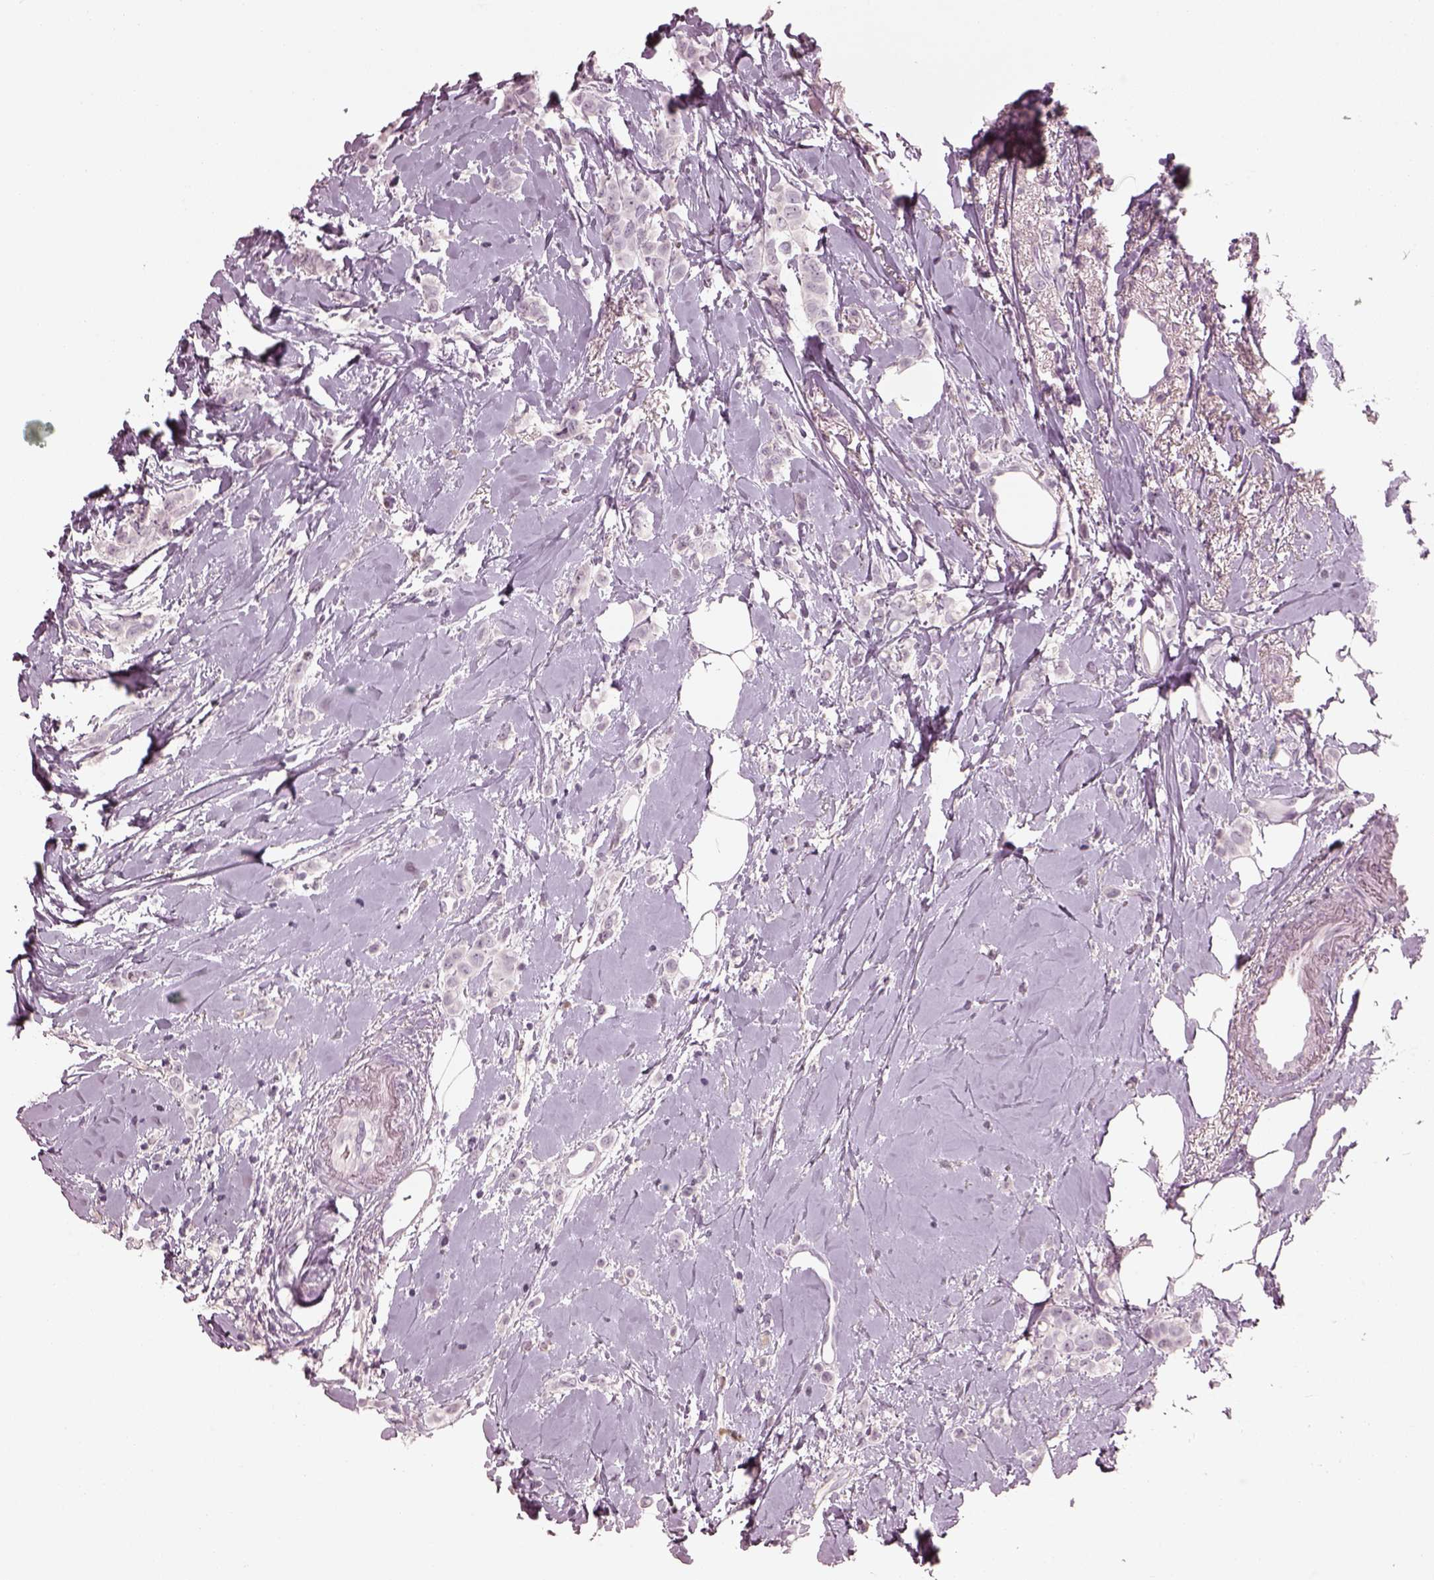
{"staining": {"intensity": "negative", "quantity": "none", "location": "none"}, "tissue": "breast cancer", "cell_type": "Tumor cells", "image_type": "cancer", "snomed": [{"axis": "morphology", "description": "Lobular carcinoma"}, {"axis": "topography", "description": "Breast"}], "caption": "DAB (3,3'-diaminobenzidine) immunohistochemical staining of human breast cancer (lobular carcinoma) demonstrates no significant staining in tumor cells.", "gene": "SPATA6L", "patient": {"sex": "female", "age": 66}}